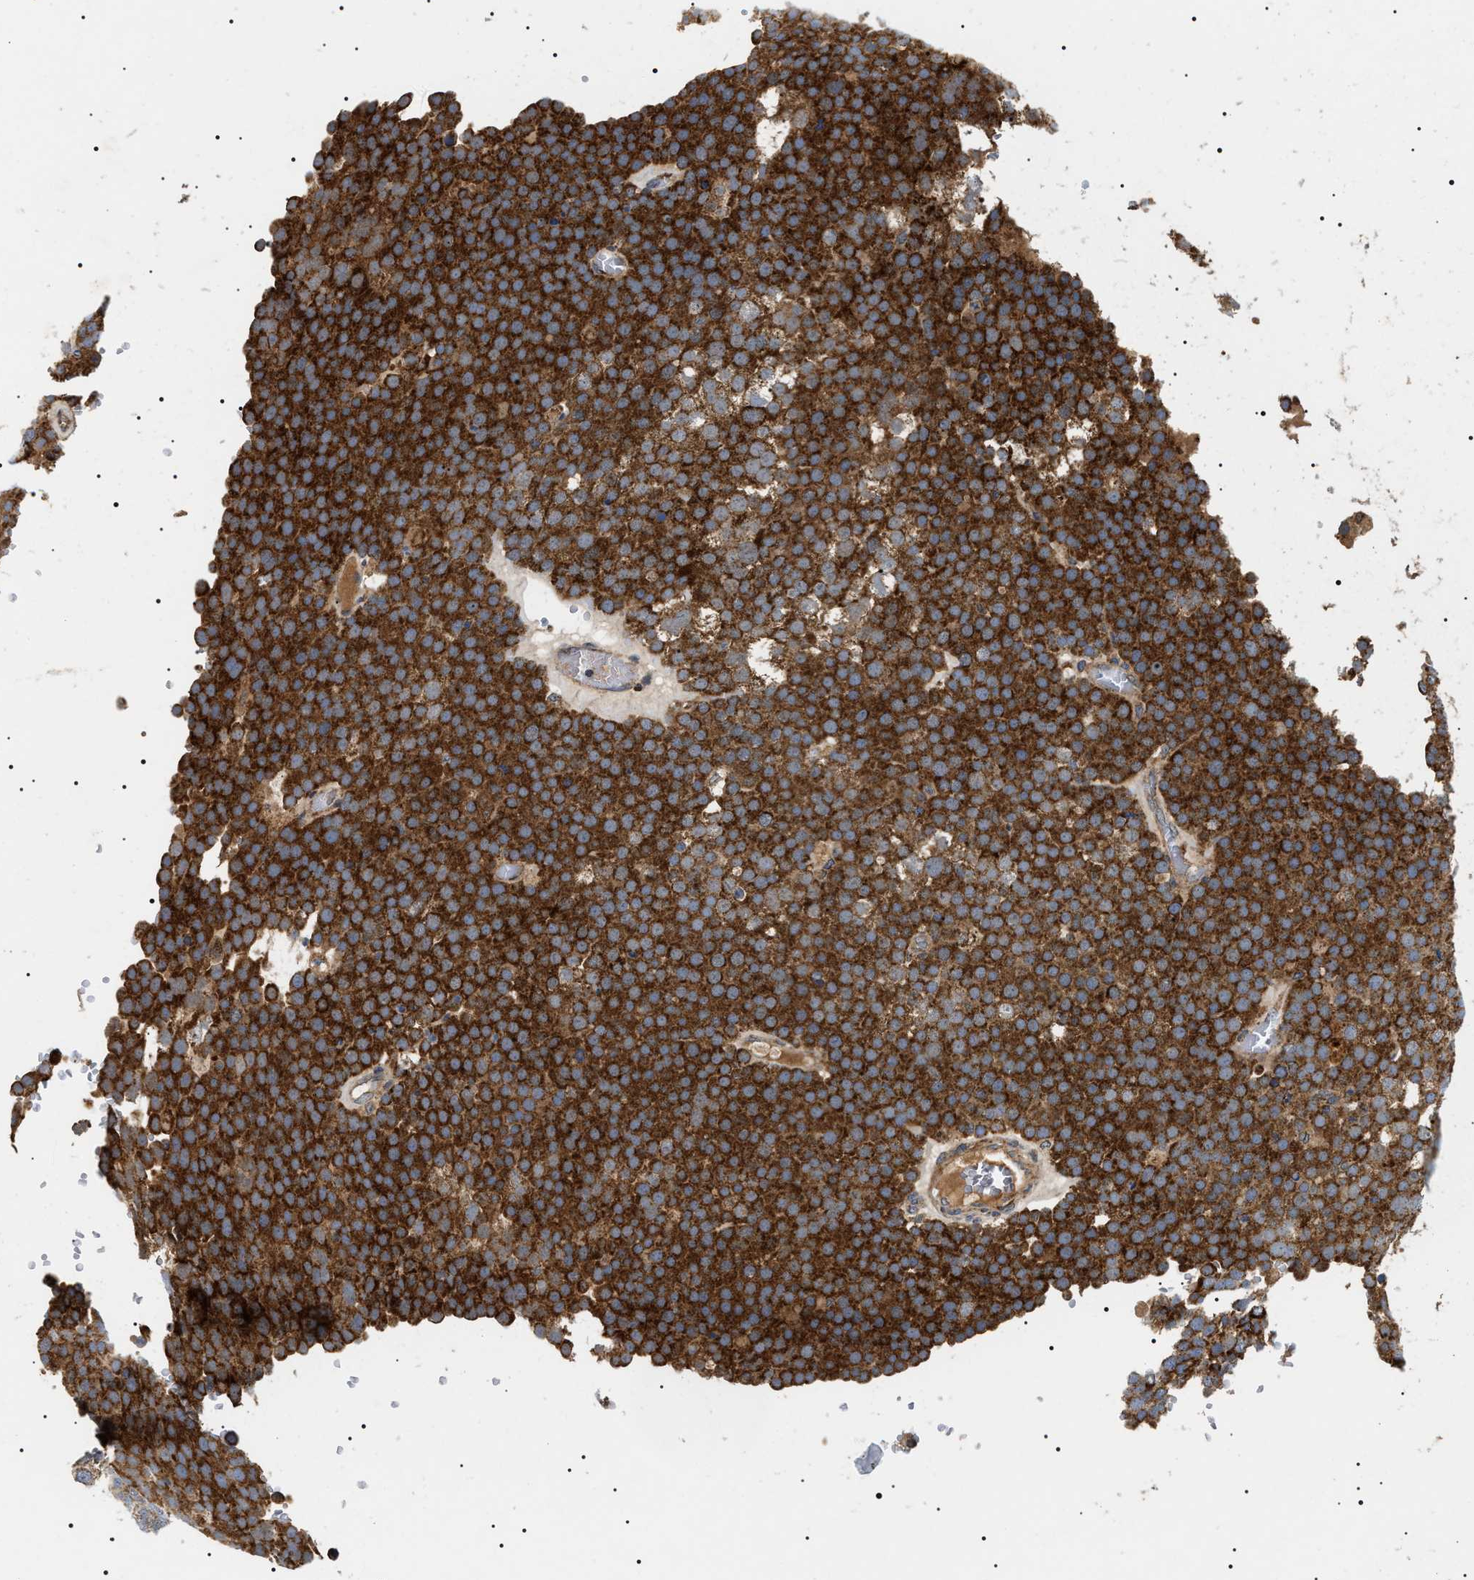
{"staining": {"intensity": "strong", "quantity": ">75%", "location": "cytoplasmic/membranous"}, "tissue": "testis cancer", "cell_type": "Tumor cells", "image_type": "cancer", "snomed": [{"axis": "morphology", "description": "Seminoma, NOS"}, {"axis": "topography", "description": "Testis"}], "caption": "DAB immunohistochemical staining of seminoma (testis) shows strong cytoplasmic/membranous protein expression in about >75% of tumor cells.", "gene": "OXSM", "patient": {"sex": "male", "age": 71}}